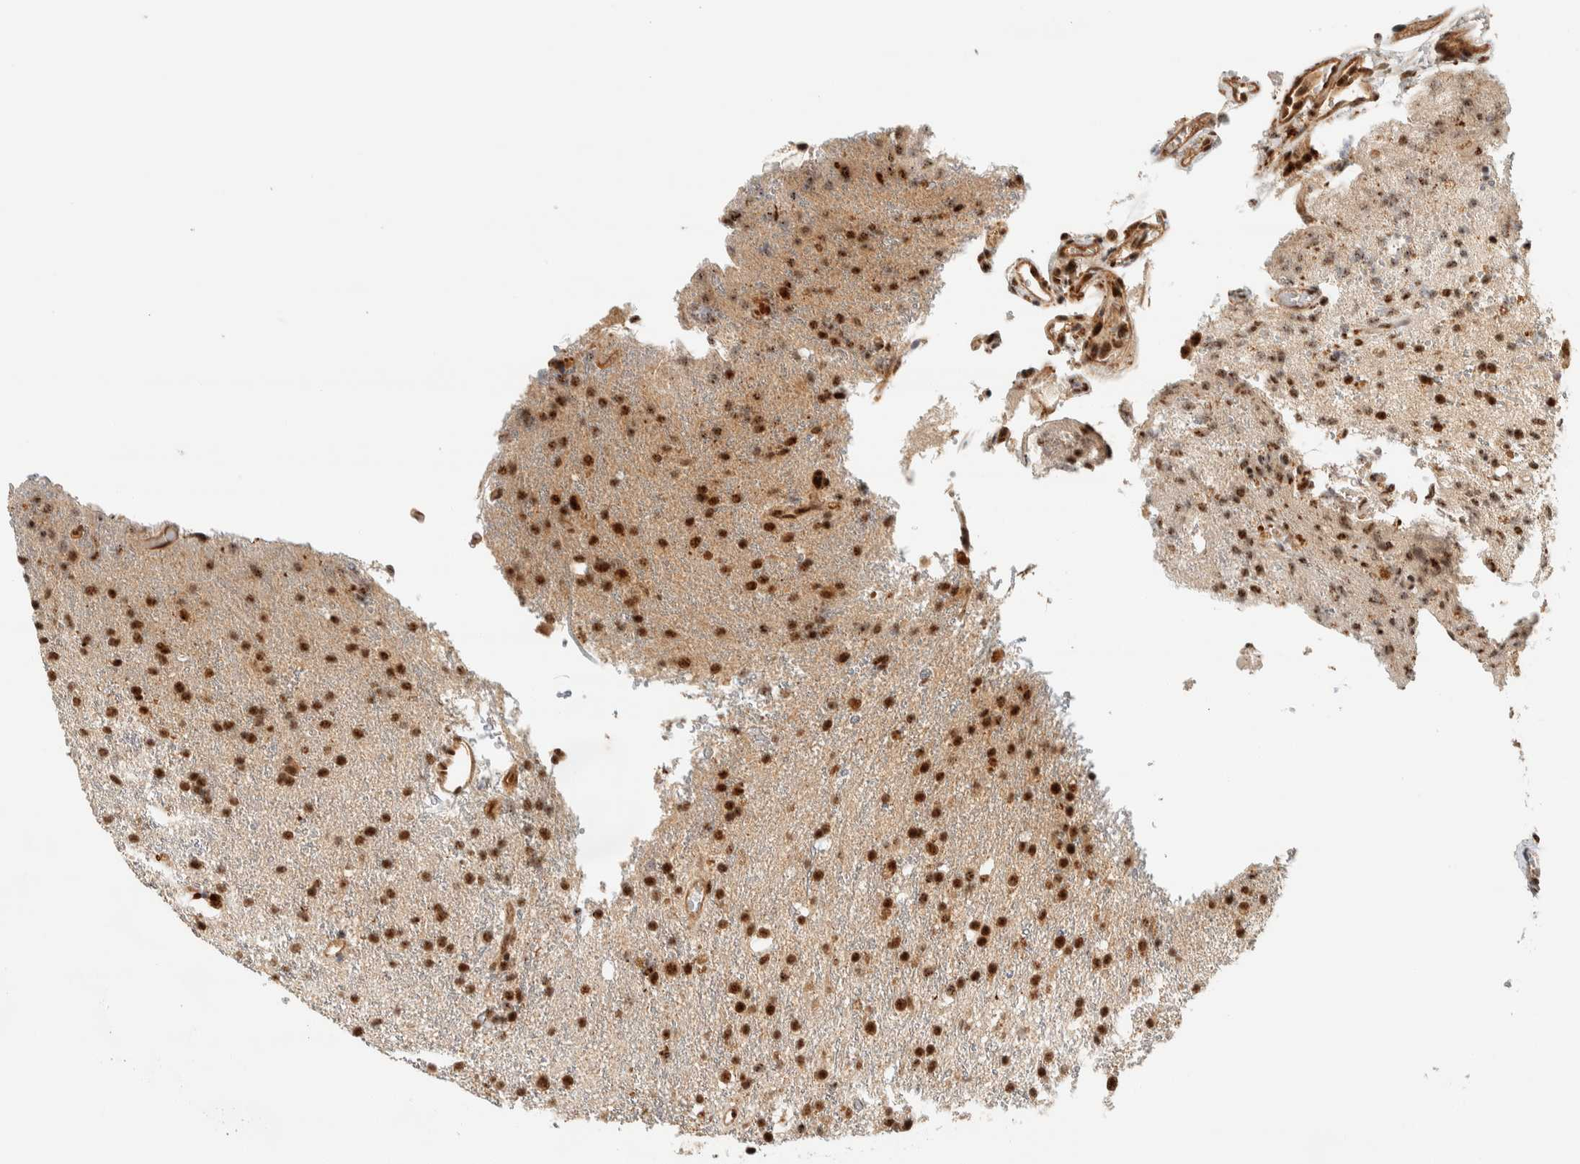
{"staining": {"intensity": "strong", "quantity": ">75%", "location": "nuclear"}, "tissue": "glioma", "cell_type": "Tumor cells", "image_type": "cancer", "snomed": [{"axis": "morphology", "description": "Glioma, malignant, High grade"}, {"axis": "topography", "description": "Brain"}], "caption": "A photomicrograph of human glioma stained for a protein exhibits strong nuclear brown staining in tumor cells.", "gene": "SIK1", "patient": {"sex": "male", "age": 47}}